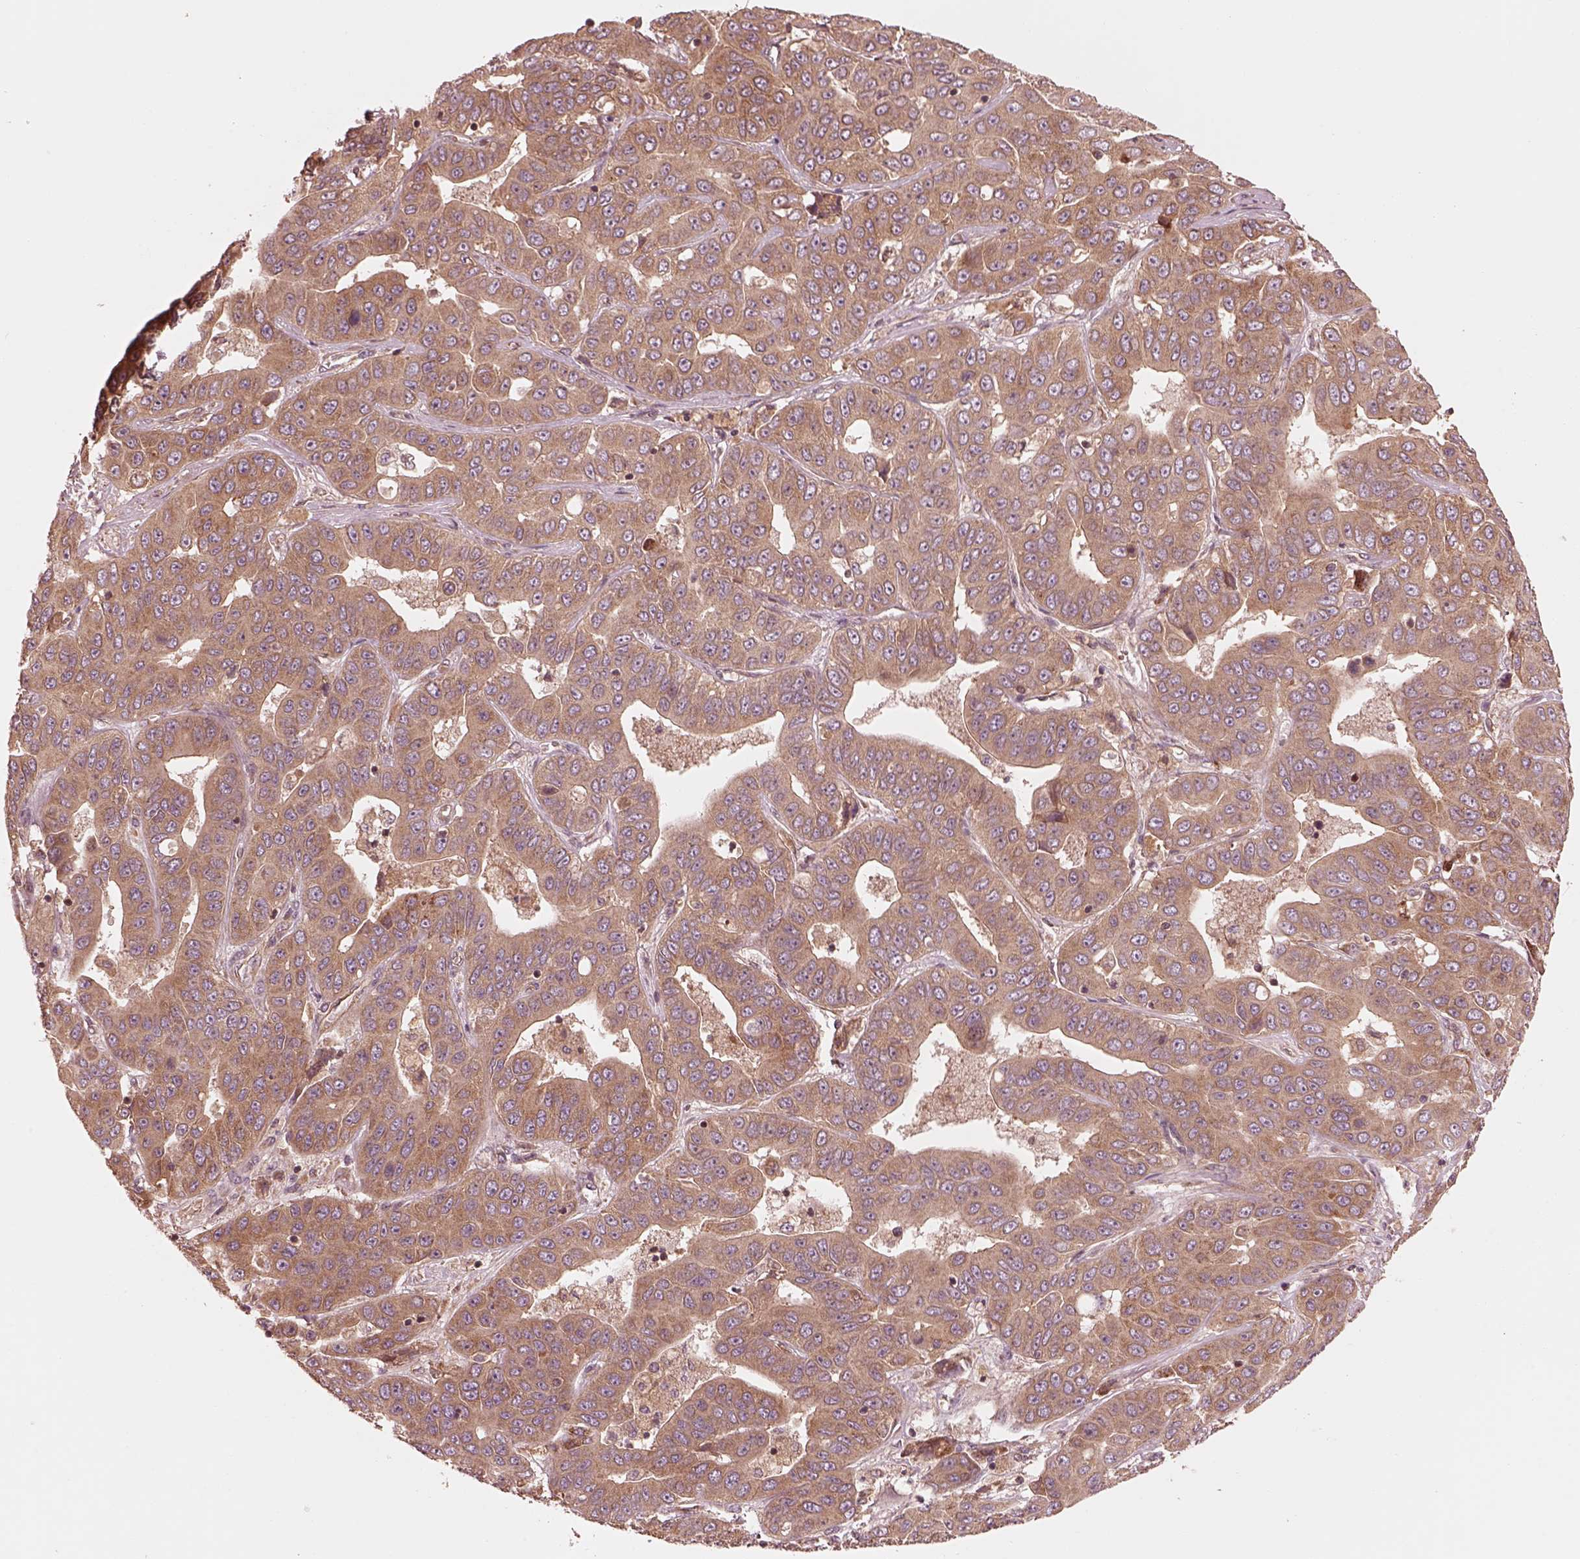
{"staining": {"intensity": "moderate", "quantity": ">75%", "location": "cytoplasmic/membranous"}, "tissue": "liver cancer", "cell_type": "Tumor cells", "image_type": "cancer", "snomed": [{"axis": "morphology", "description": "Cholangiocarcinoma"}, {"axis": "topography", "description": "Liver"}], "caption": "Immunohistochemical staining of human liver cancer (cholangiocarcinoma) exhibits moderate cytoplasmic/membranous protein expression in about >75% of tumor cells. (Brightfield microscopy of DAB IHC at high magnification).", "gene": "PIK3R2", "patient": {"sex": "female", "age": 52}}